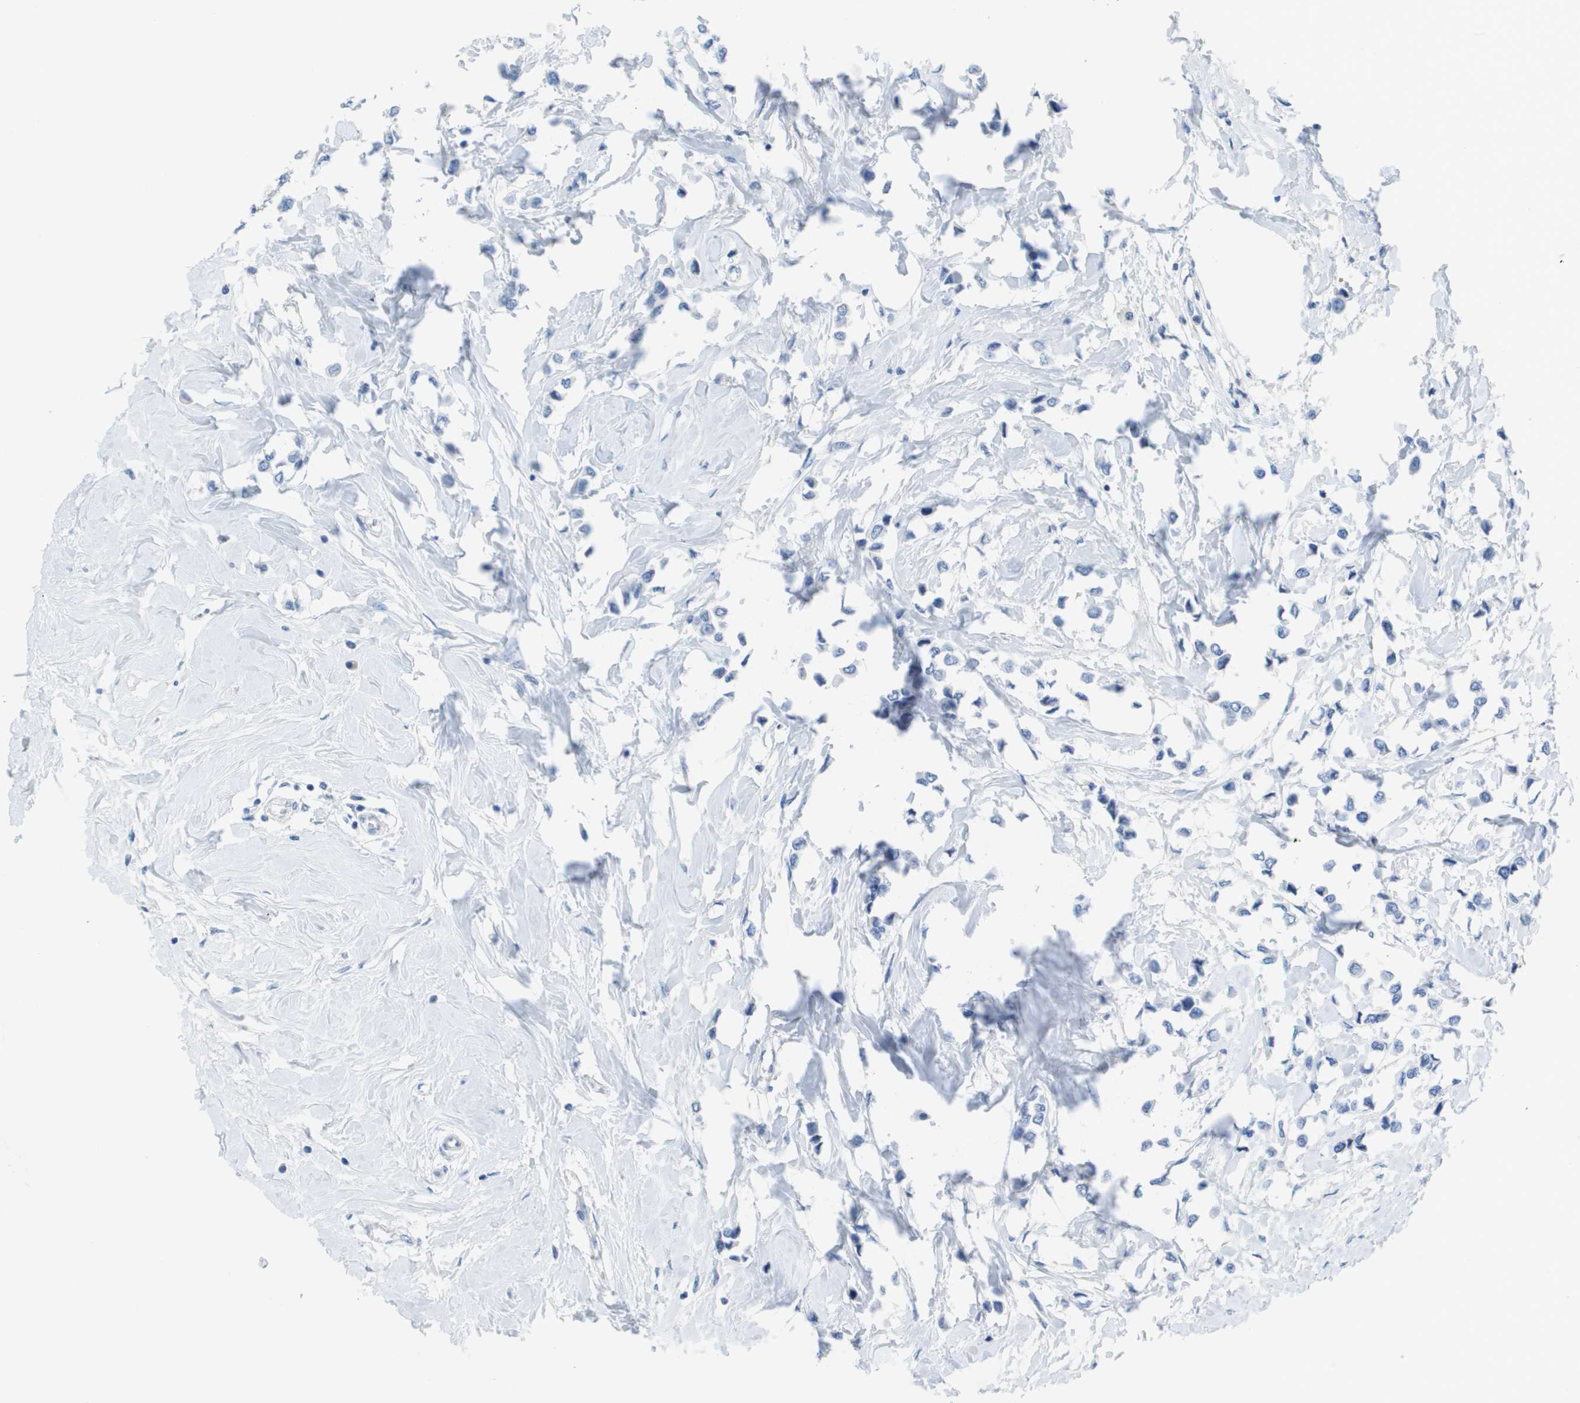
{"staining": {"intensity": "negative", "quantity": "none", "location": "none"}, "tissue": "breast cancer", "cell_type": "Tumor cells", "image_type": "cancer", "snomed": [{"axis": "morphology", "description": "Lobular carcinoma"}, {"axis": "topography", "description": "Breast"}], "caption": "The histopathology image exhibits no significant positivity in tumor cells of lobular carcinoma (breast).", "gene": "NCS1", "patient": {"sex": "female", "age": 51}}